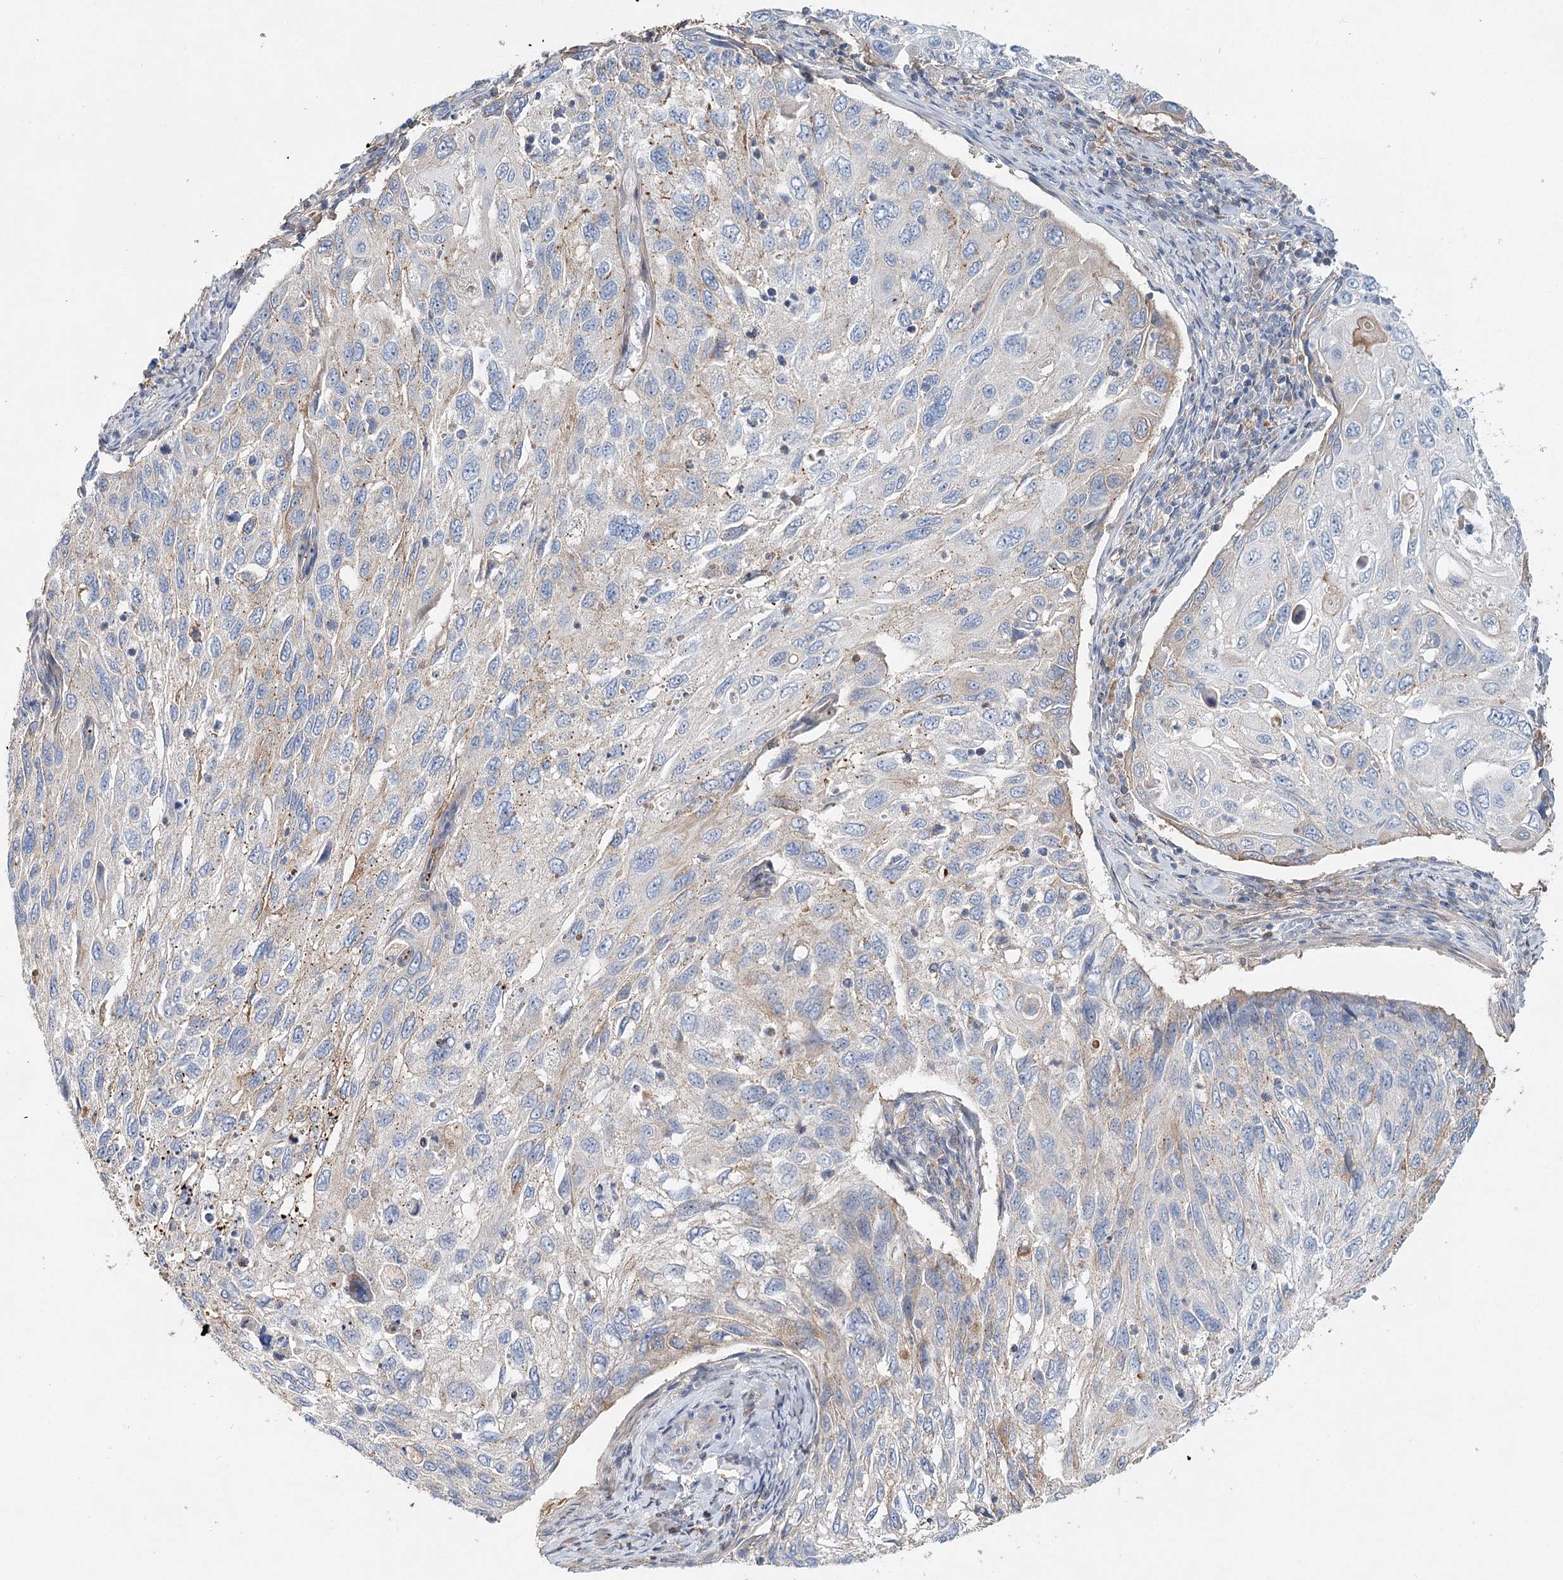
{"staining": {"intensity": "weak", "quantity": "25%-75%", "location": "cytoplasmic/membranous"}, "tissue": "cervical cancer", "cell_type": "Tumor cells", "image_type": "cancer", "snomed": [{"axis": "morphology", "description": "Squamous cell carcinoma, NOS"}, {"axis": "topography", "description": "Cervix"}], "caption": "IHC histopathology image of cervical cancer (squamous cell carcinoma) stained for a protein (brown), which shows low levels of weak cytoplasmic/membranous staining in about 25%-75% of tumor cells.", "gene": "ALKBH8", "patient": {"sex": "female", "age": 70}}